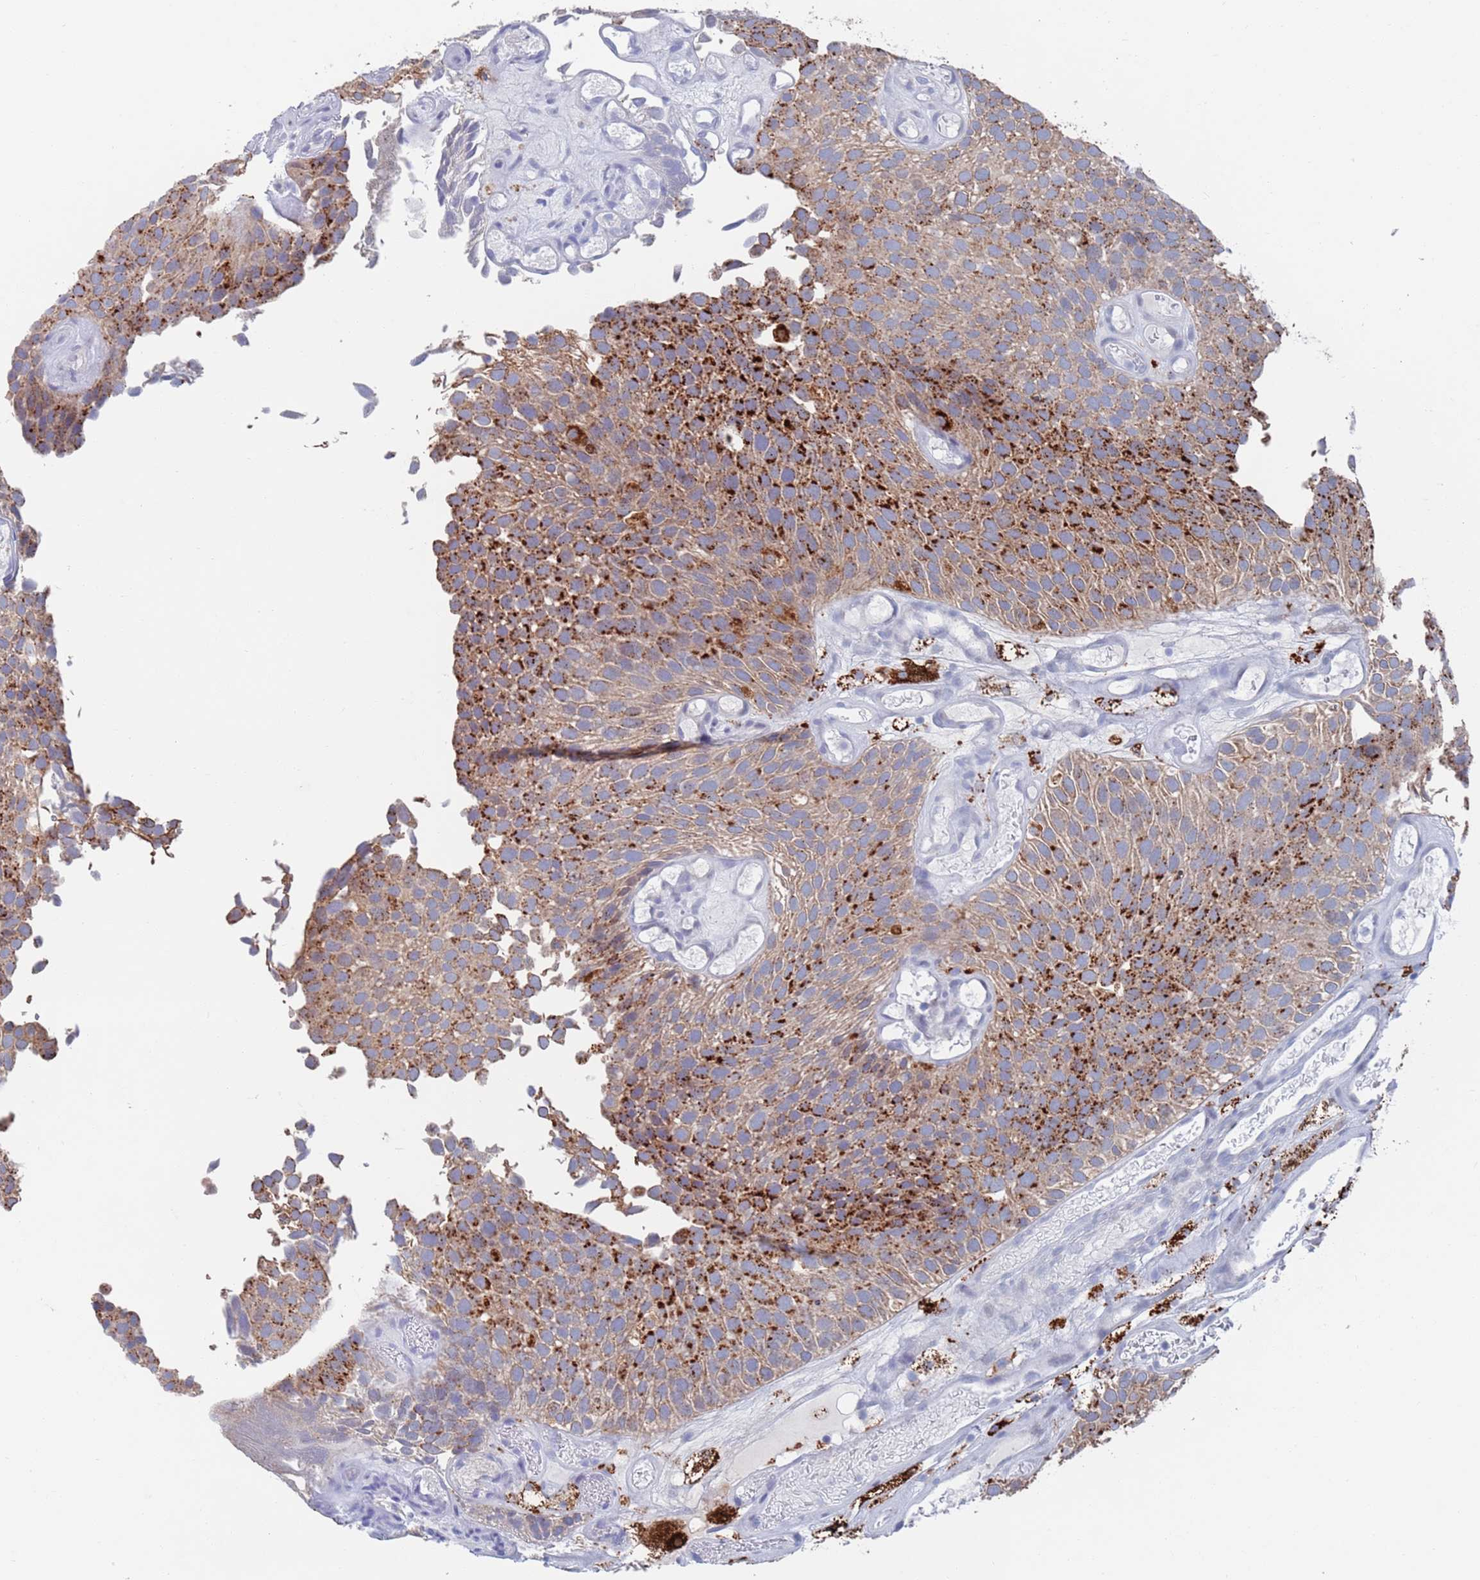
{"staining": {"intensity": "strong", "quantity": "25%-75%", "location": "cytoplasmic/membranous"}, "tissue": "urothelial cancer", "cell_type": "Tumor cells", "image_type": "cancer", "snomed": [{"axis": "morphology", "description": "Urothelial carcinoma, Low grade"}, {"axis": "topography", "description": "Urinary bladder"}], "caption": "Immunohistochemical staining of urothelial carcinoma (low-grade) exhibits high levels of strong cytoplasmic/membranous protein expression in about 25%-75% of tumor cells.", "gene": "FUCA1", "patient": {"sex": "male", "age": 89}}